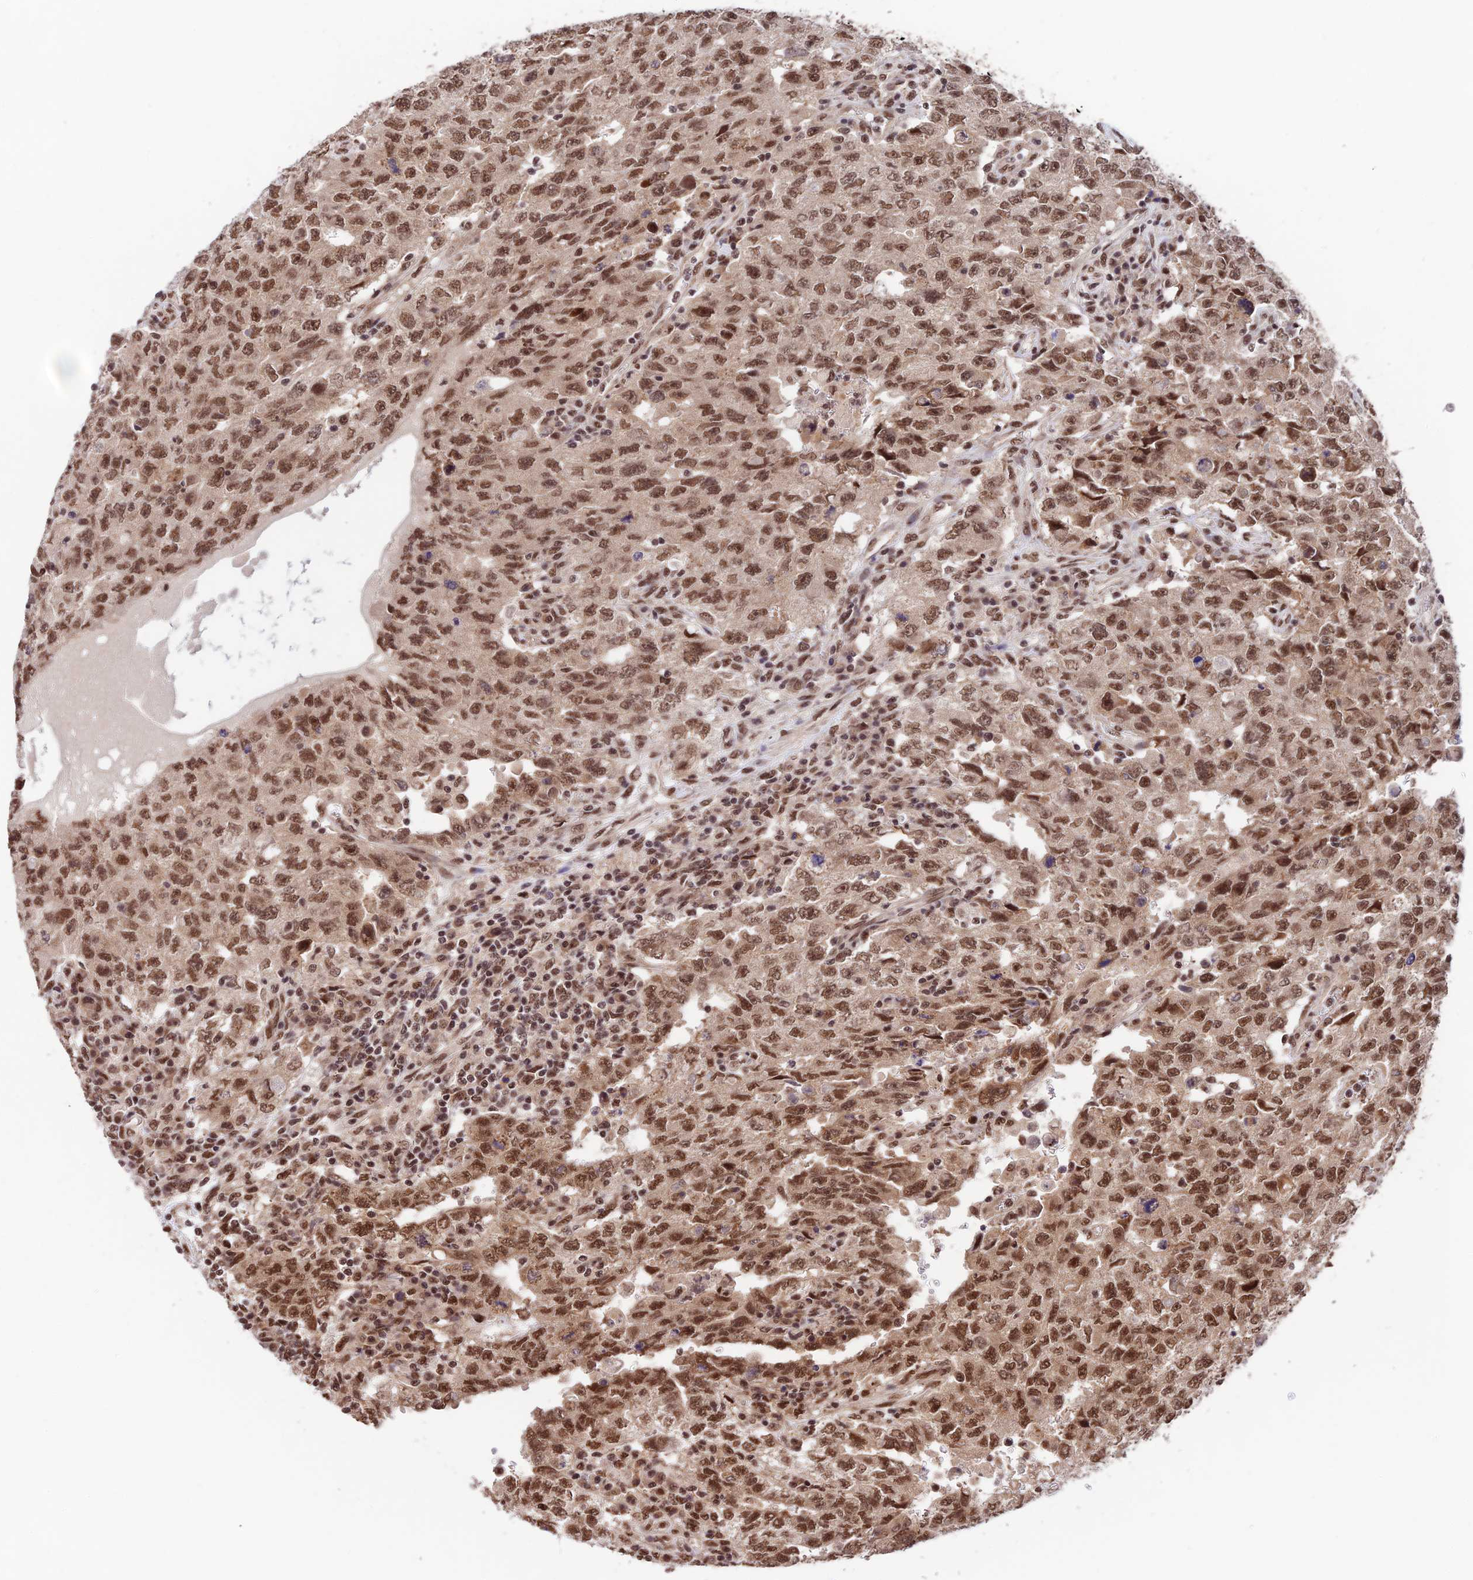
{"staining": {"intensity": "moderate", "quantity": ">75%", "location": "nuclear"}, "tissue": "testis cancer", "cell_type": "Tumor cells", "image_type": "cancer", "snomed": [{"axis": "morphology", "description": "Carcinoma, Embryonal, NOS"}, {"axis": "topography", "description": "Testis"}], "caption": "A brown stain shows moderate nuclear staining of a protein in human testis cancer tumor cells.", "gene": "RBM42", "patient": {"sex": "male", "age": 26}}